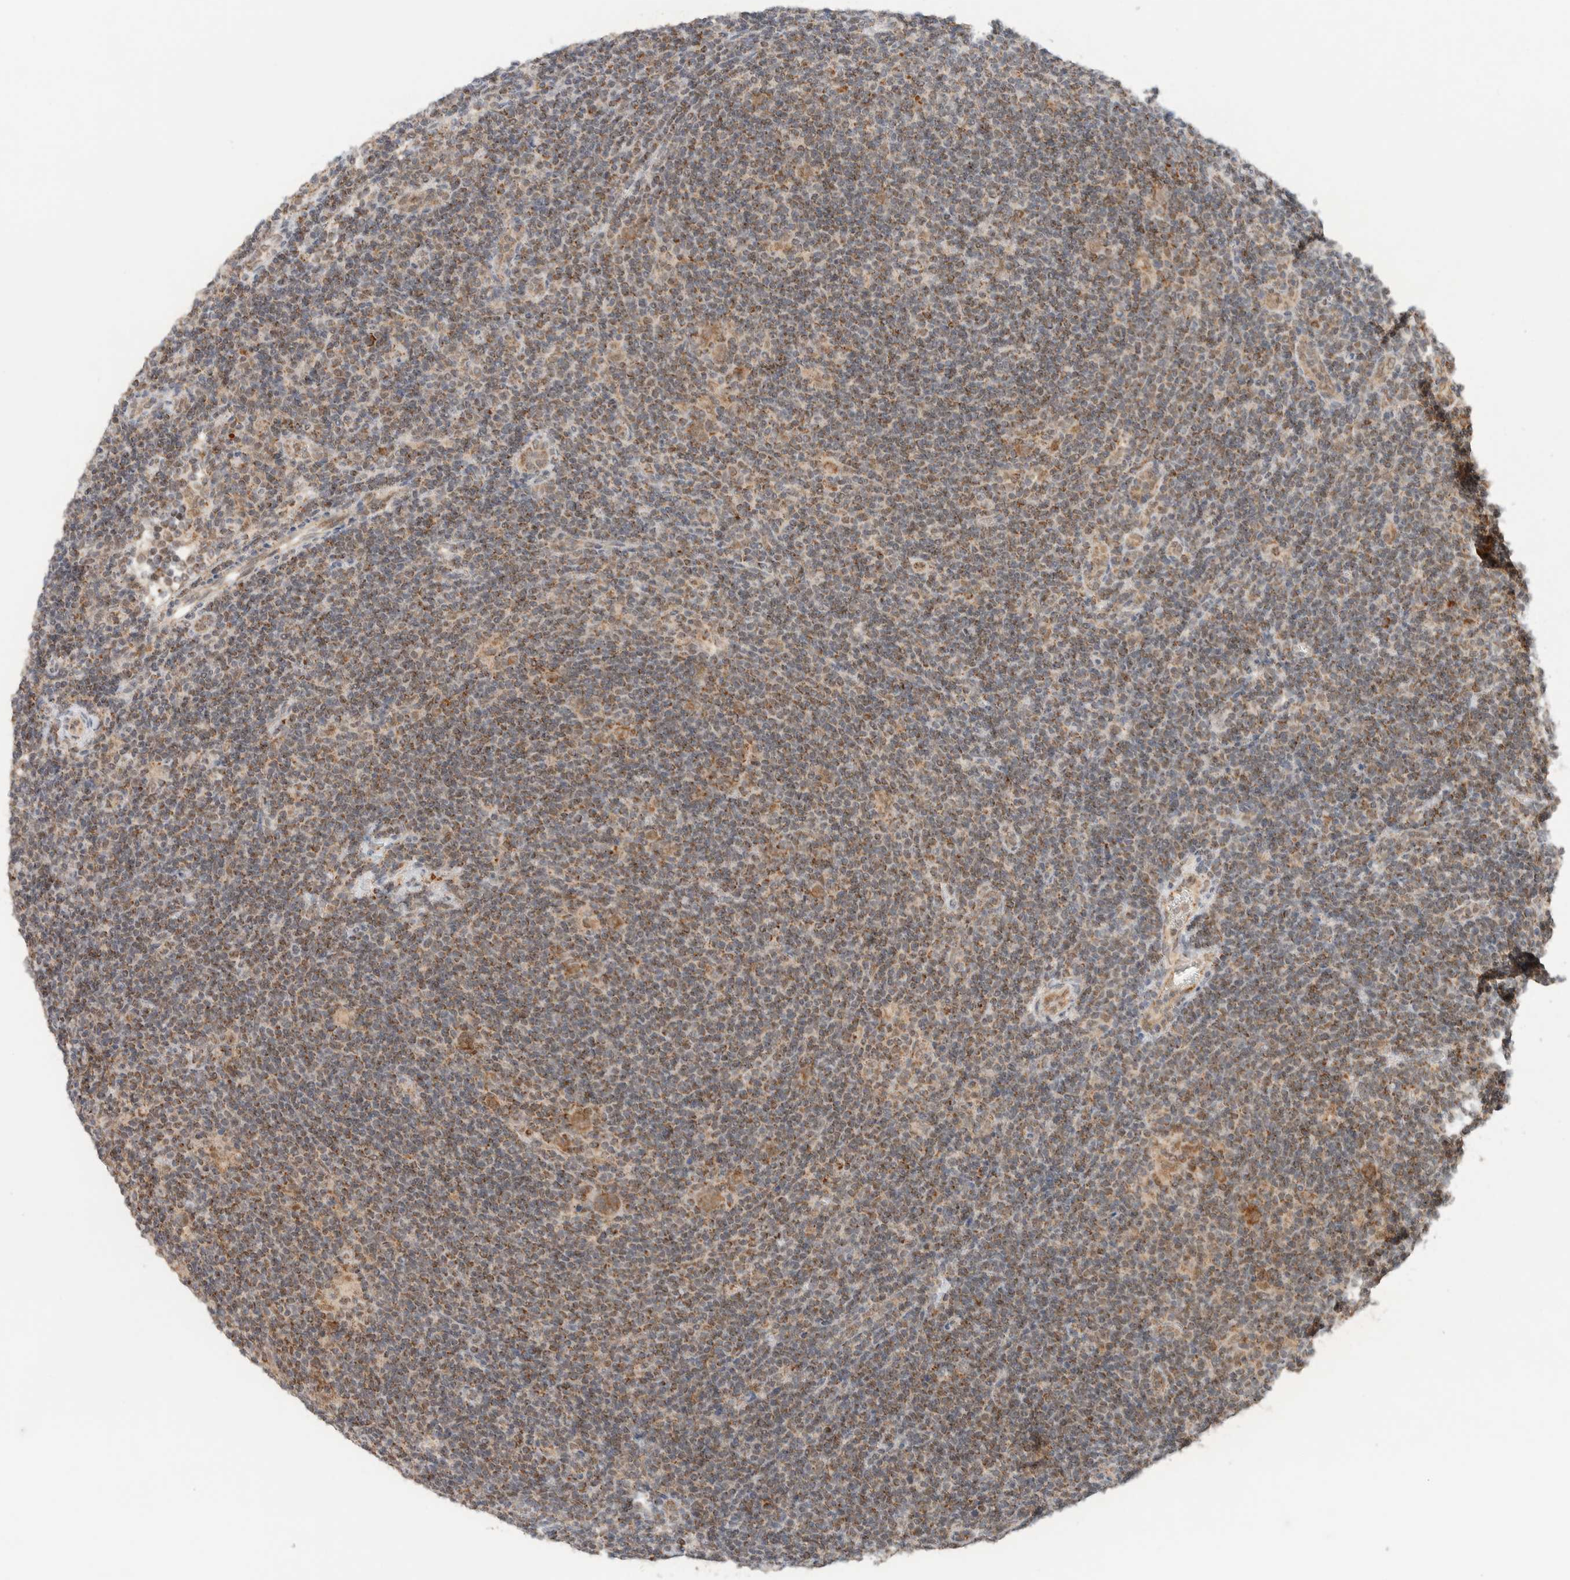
{"staining": {"intensity": "moderate", "quantity": ">75%", "location": "cytoplasmic/membranous"}, "tissue": "lymphoma", "cell_type": "Tumor cells", "image_type": "cancer", "snomed": [{"axis": "morphology", "description": "Hodgkin's disease, NOS"}, {"axis": "topography", "description": "Lymph node"}], "caption": "Lymphoma was stained to show a protein in brown. There is medium levels of moderate cytoplasmic/membranous expression in approximately >75% of tumor cells. (Brightfield microscopy of DAB IHC at high magnification).", "gene": "MRPL41", "patient": {"sex": "female", "age": 57}}